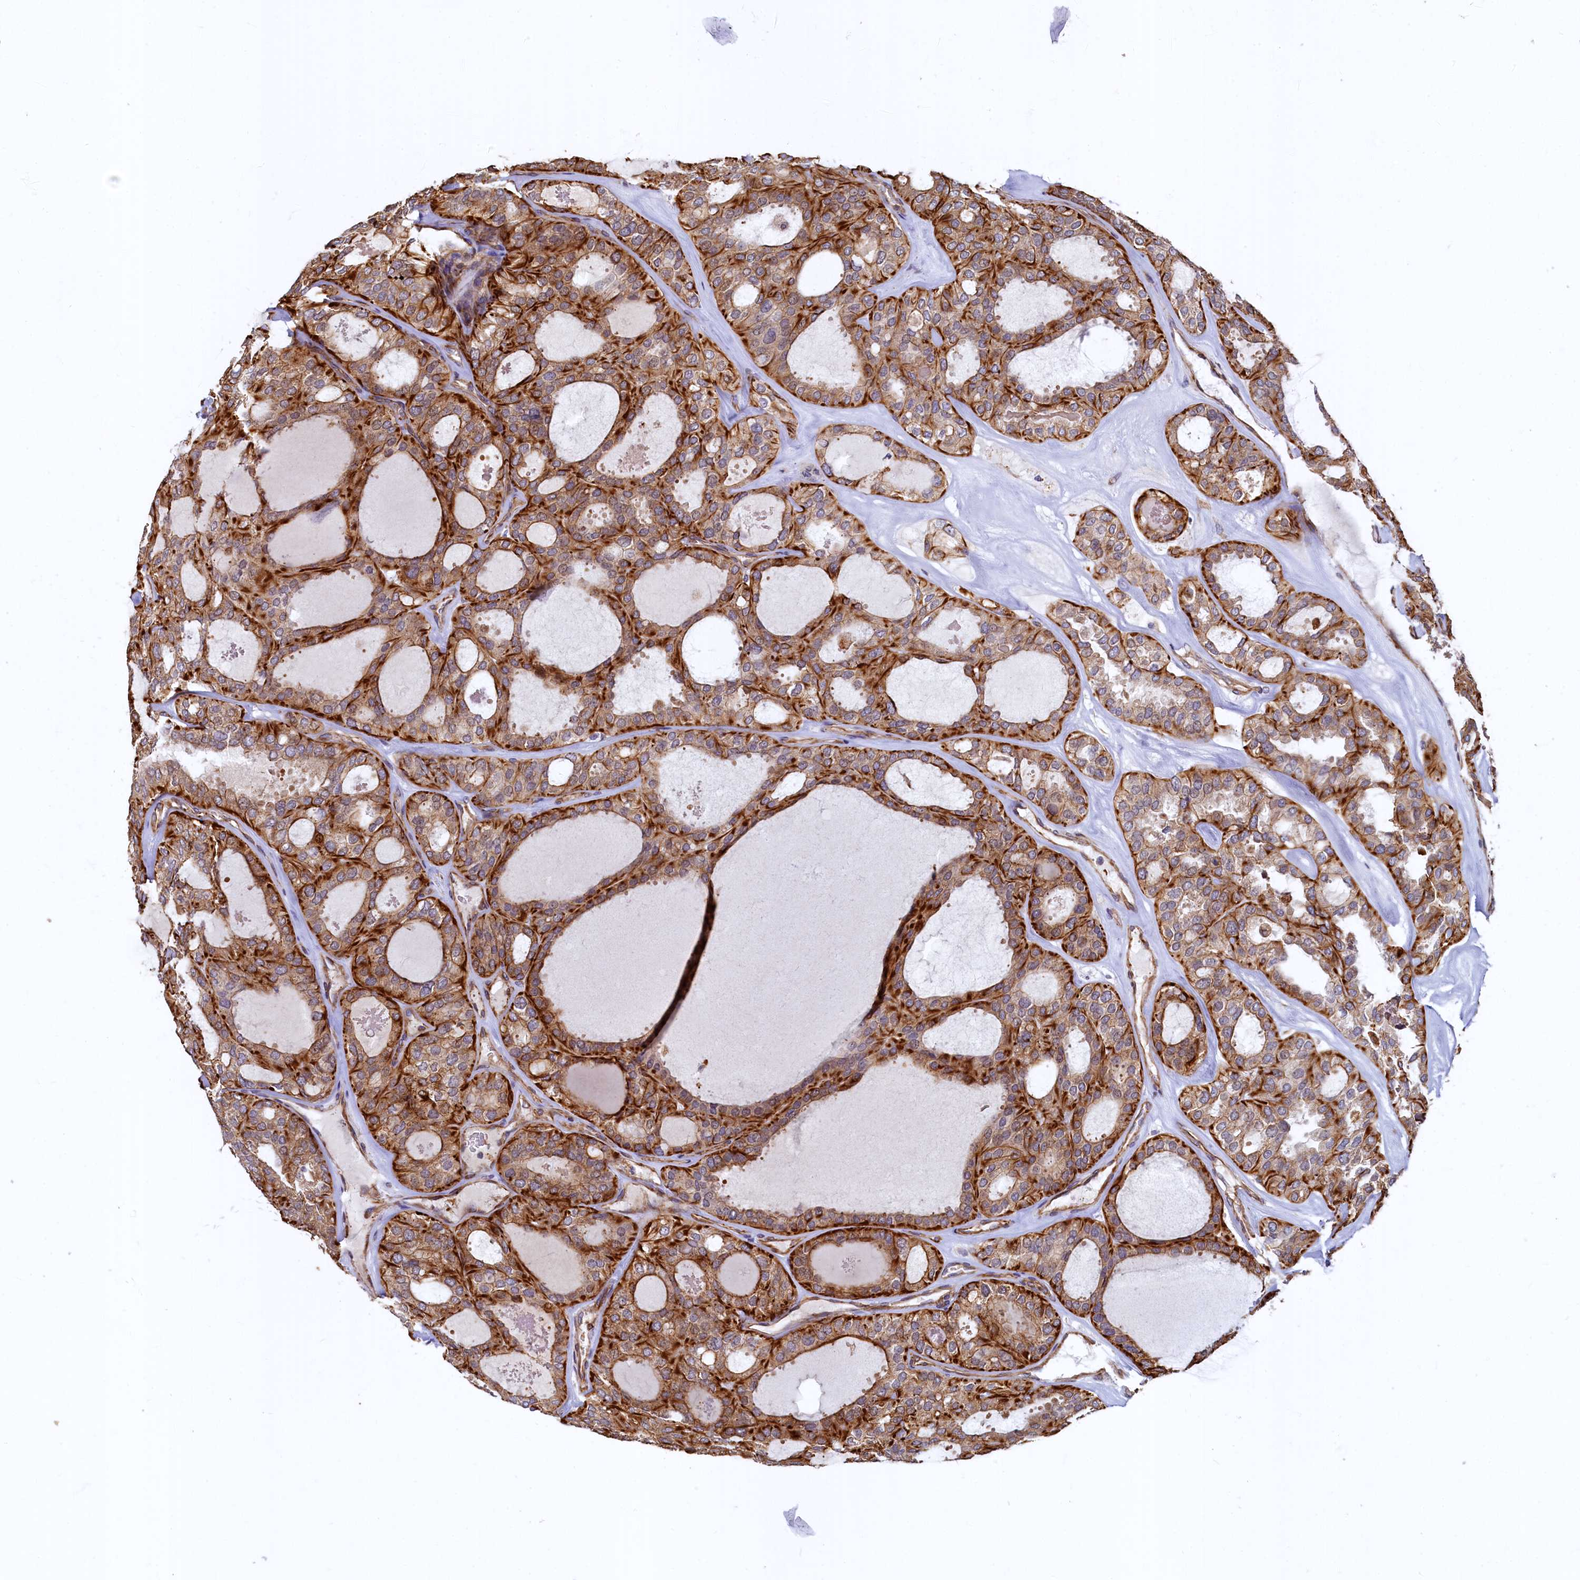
{"staining": {"intensity": "strong", "quantity": "25%-75%", "location": "cytoplasmic/membranous"}, "tissue": "thyroid cancer", "cell_type": "Tumor cells", "image_type": "cancer", "snomed": [{"axis": "morphology", "description": "Follicular adenoma carcinoma, NOS"}, {"axis": "topography", "description": "Thyroid gland"}], "caption": "Protein staining of thyroid cancer tissue reveals strong cytoplasmic/membranous expression in about 25%-75% of tumor cells.", "gene": "LRRC57", "patient": {"sex": "male", "age": 75}}